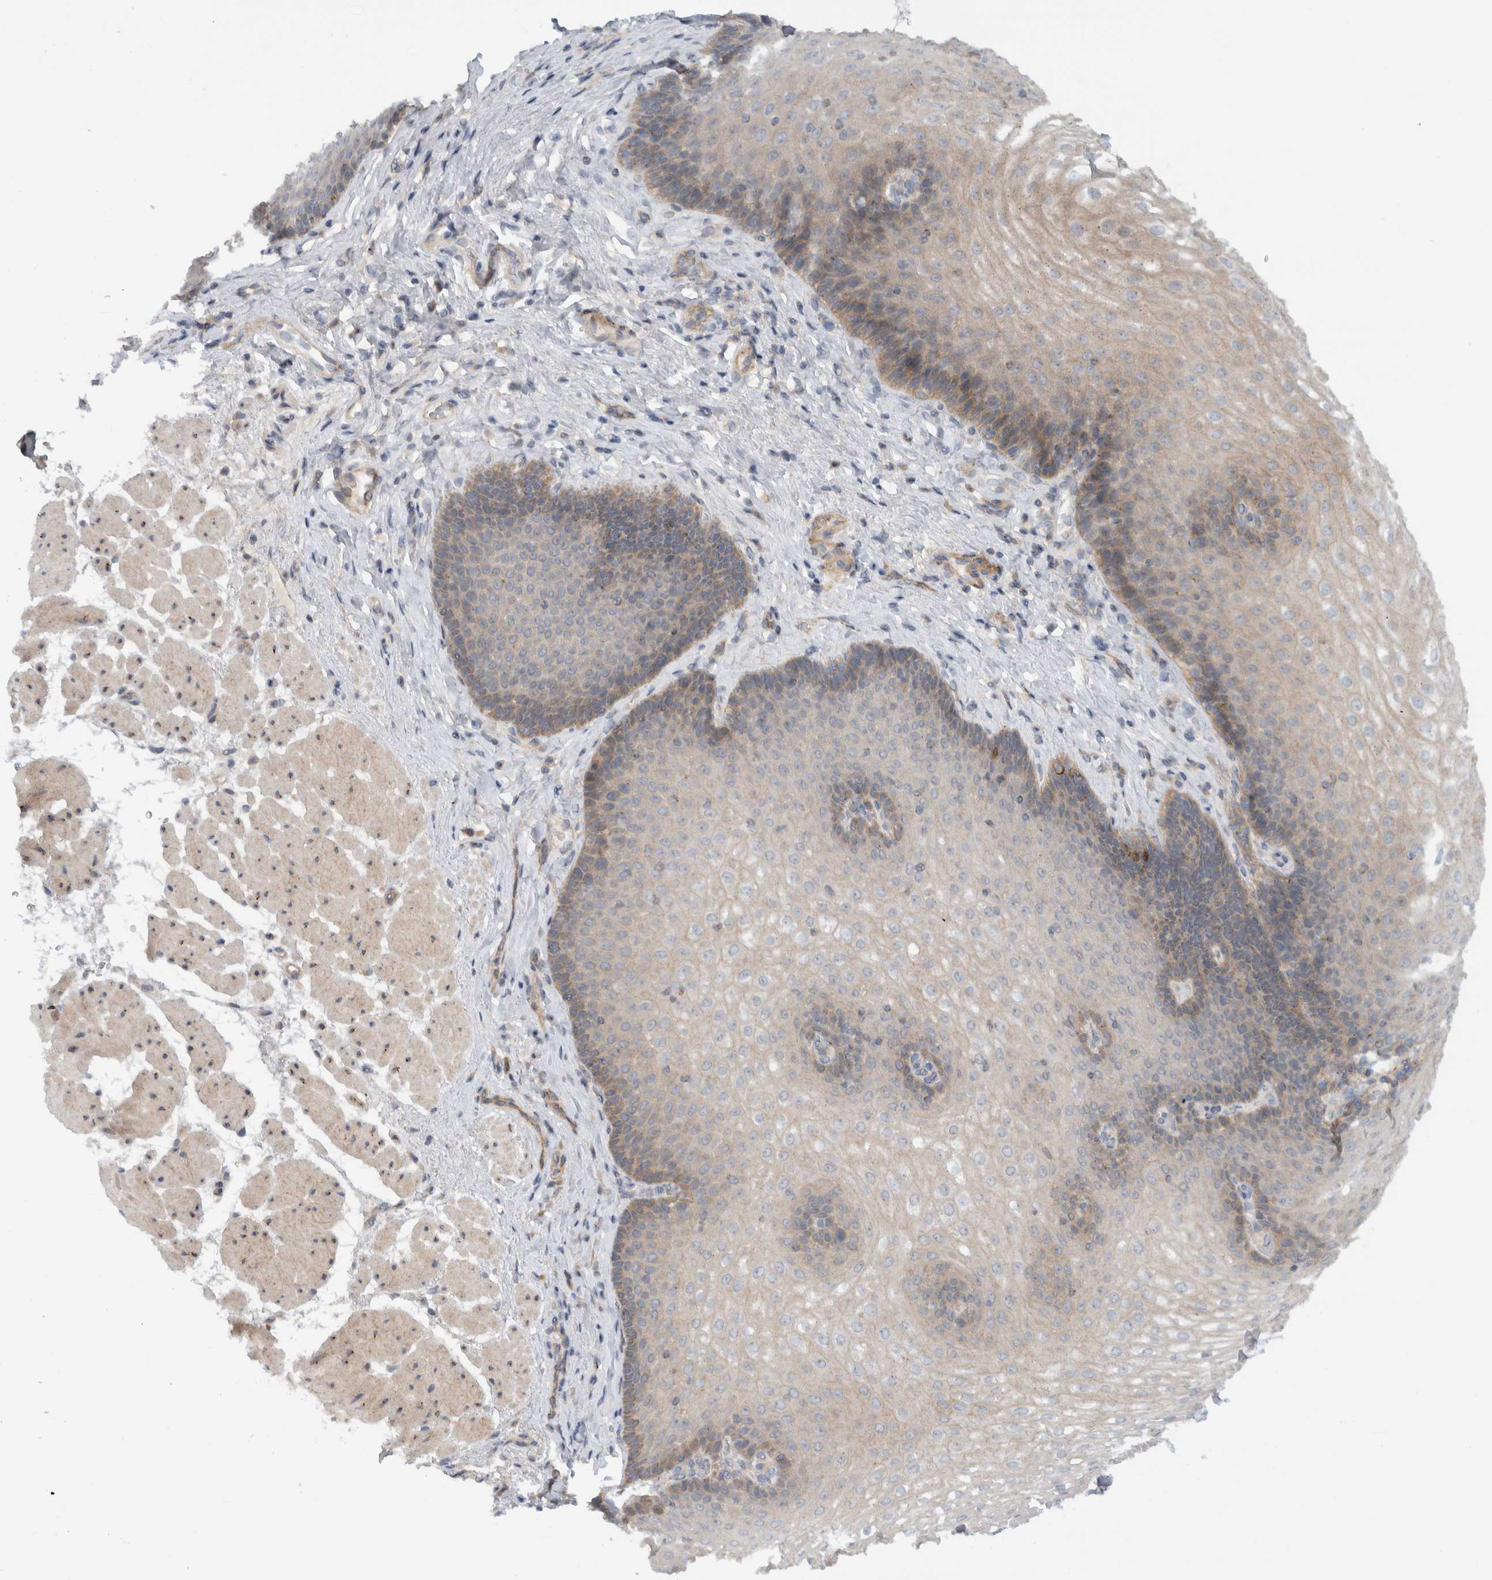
{"staining": {"intensity": "weak", "quantity": "25%-75%", "location": "cytoplasmic/membranous"}, "tissue": "esophagus", "cell_type": "Squamous epithelial cells", "image_type": "normal", "snomed": [{"axis": "morphology", "description": "Normal tissue, NOS"}, {"axis": "topography", "description": "Esophagus"}], "caption": "Esophagus stained for a protein (brown) shows weak cytoplasmic/membranous positive staining in approximately 25%-75% of squamous epithelial cells.", "gene": "MPRIP", "patient": {"sex": "female", "age": 66}}